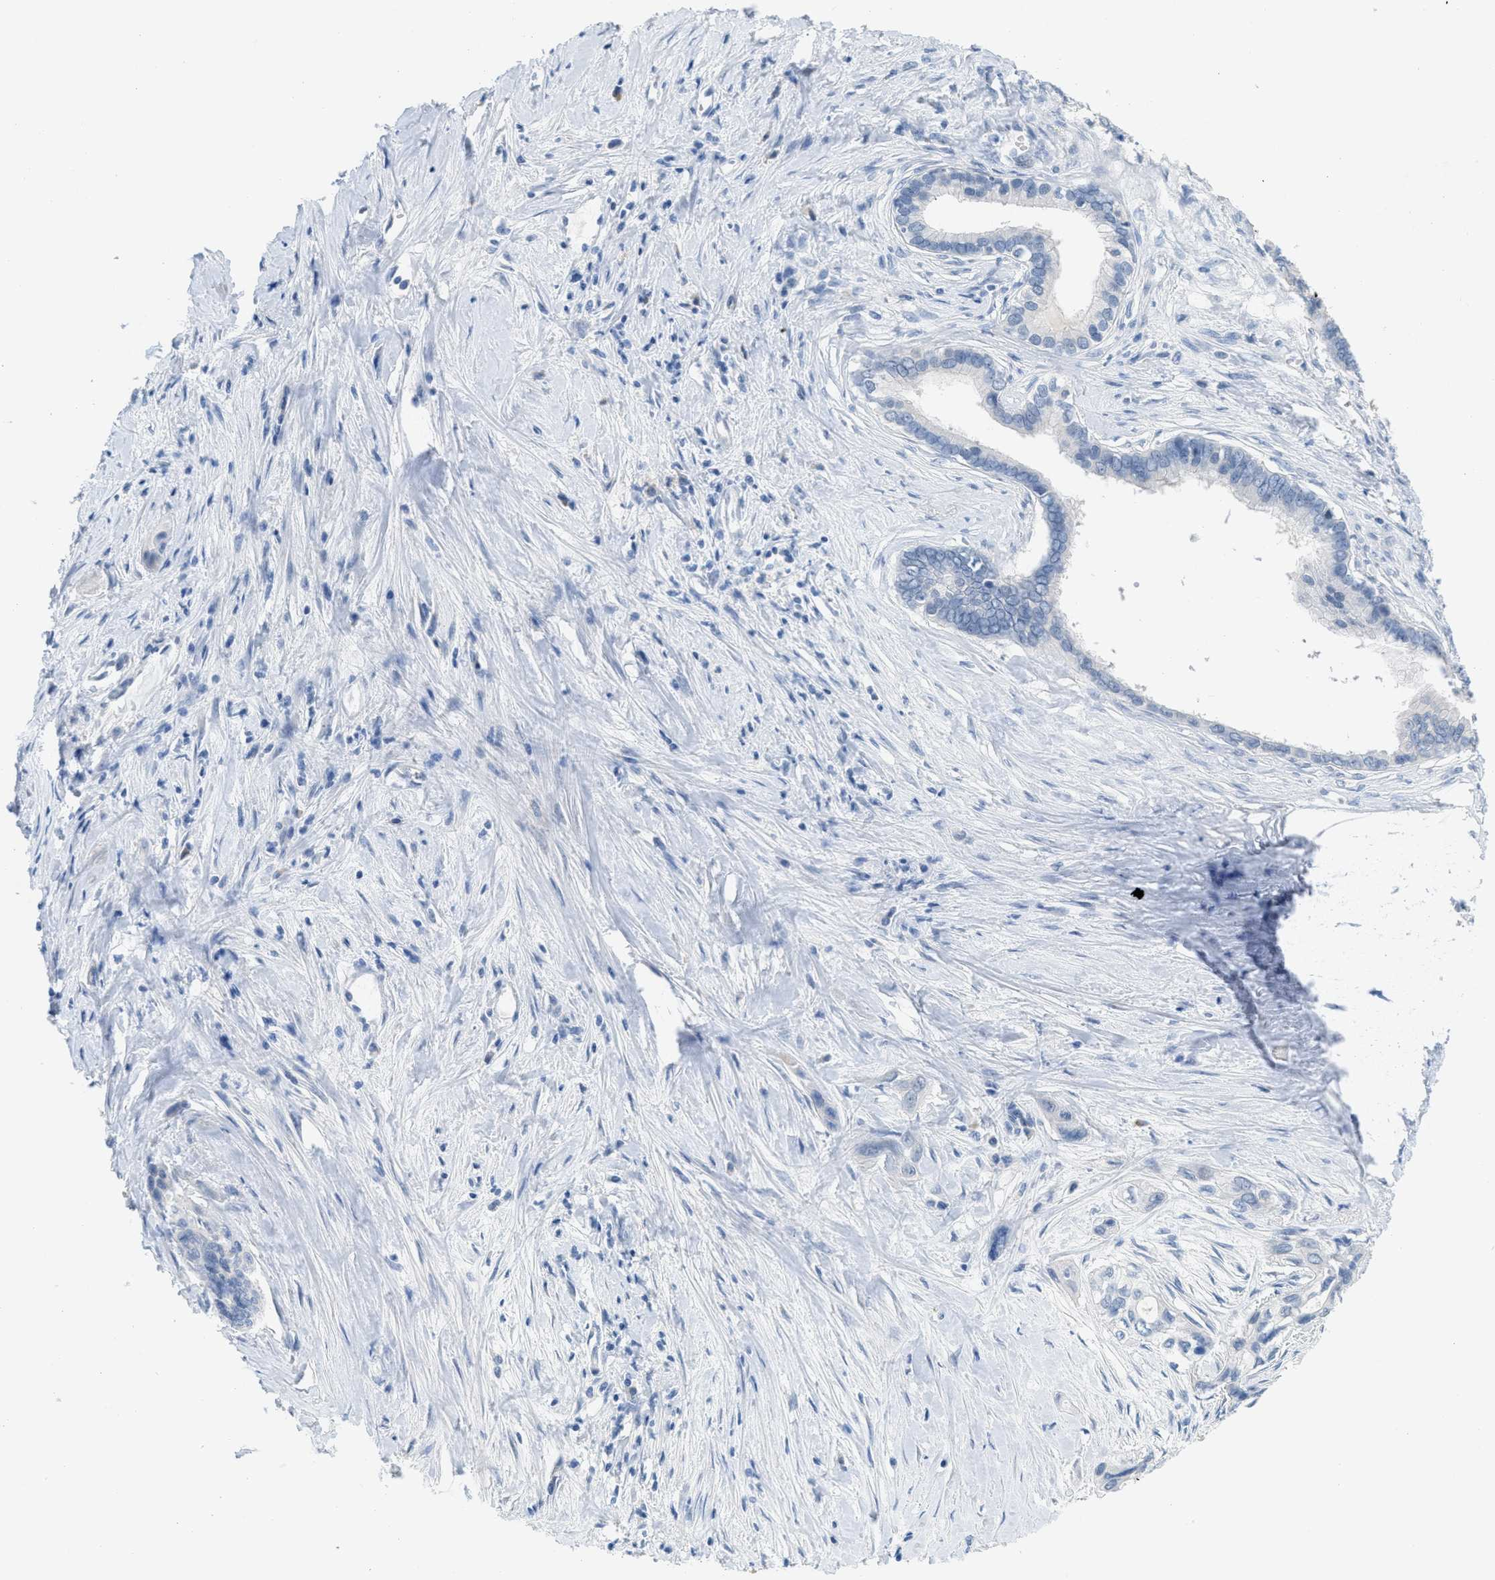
{"staining": {"intensity": "negative", "quantity": "none", "location": "none"}, "tissue": "pancreatic cancer", "cell_type": "Tumor cells", "image_type": "cancer", "snomed": [{"axis": "morphology", "description": "Adenocarcinoma, NOS"}, {"axis": "topography", "description": "Pancreas"}], "caption": "An immunohistochemistry histopathology image of pancreatic cancer (adenocarcinoma) is shown. There is no staining in tumor cells of pancreatic cancer (adenocarcinoma).", "gene": "HSF2", "patient": {"sex": "male", "age": 73}}